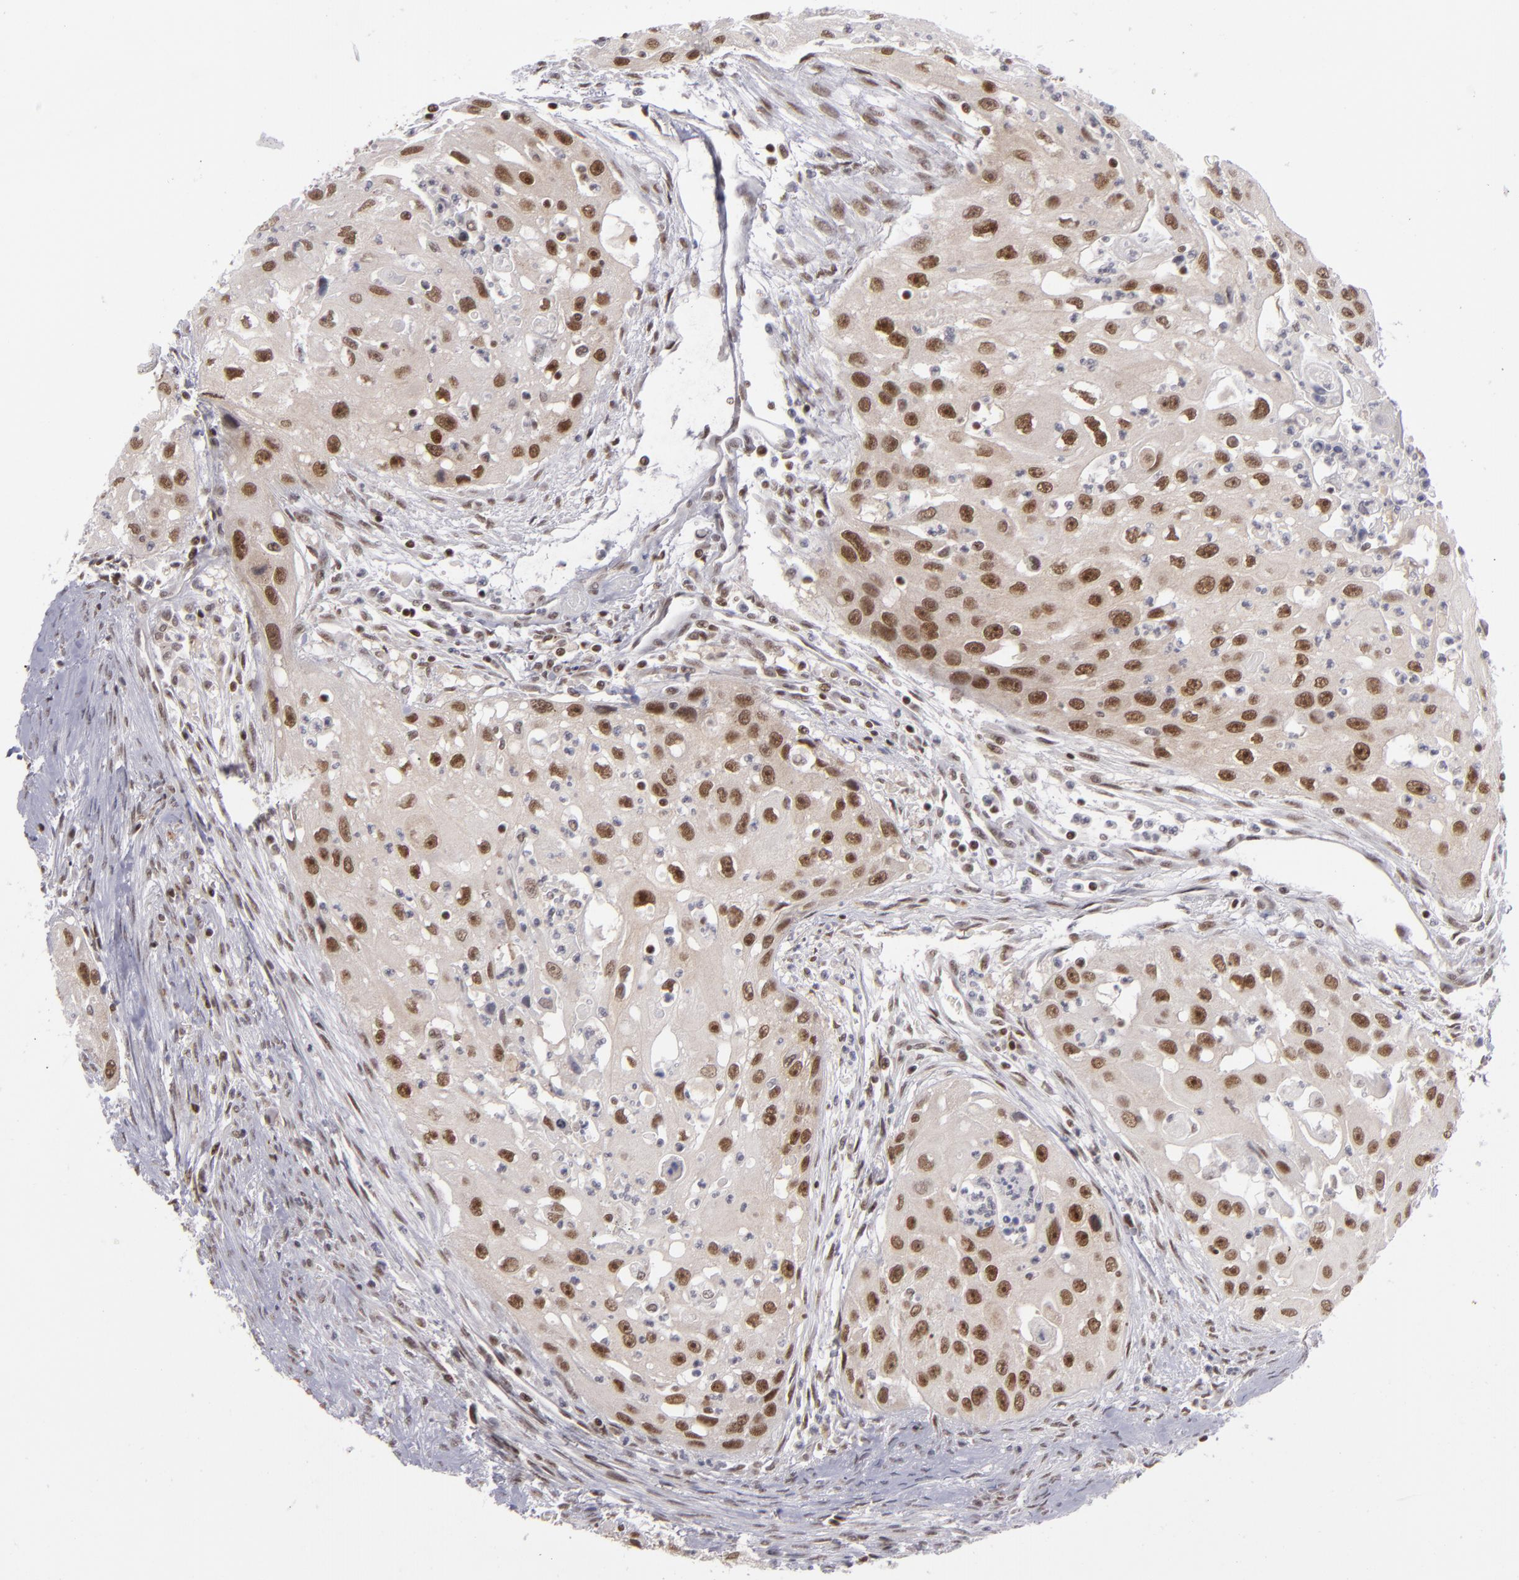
{"staining": {"intensity": "moderate", "quantity": ">75%", "location": "nuclear"}, "tissue": "head and neck cancer", "cell_type": "Tumor cells", "image_type": "cancer", "snomed": [{"axis": "morphology", "description": "Squamous cell carcinoma, NOS"}, {"axis": "topography", "description": "Head-Neck"}], "caption": "Immunohistochemistry (IHC) (DAB) staining of human head and neck cancer (squamous cell carcinoma) shows moderate nuclear protein expression in approximately >75% of tumor cells. (DAB = brown stain, brightfield microscopy at high magnification).", "gene": "MLLT3", "patient": {"sex": "male", "age": 64}}